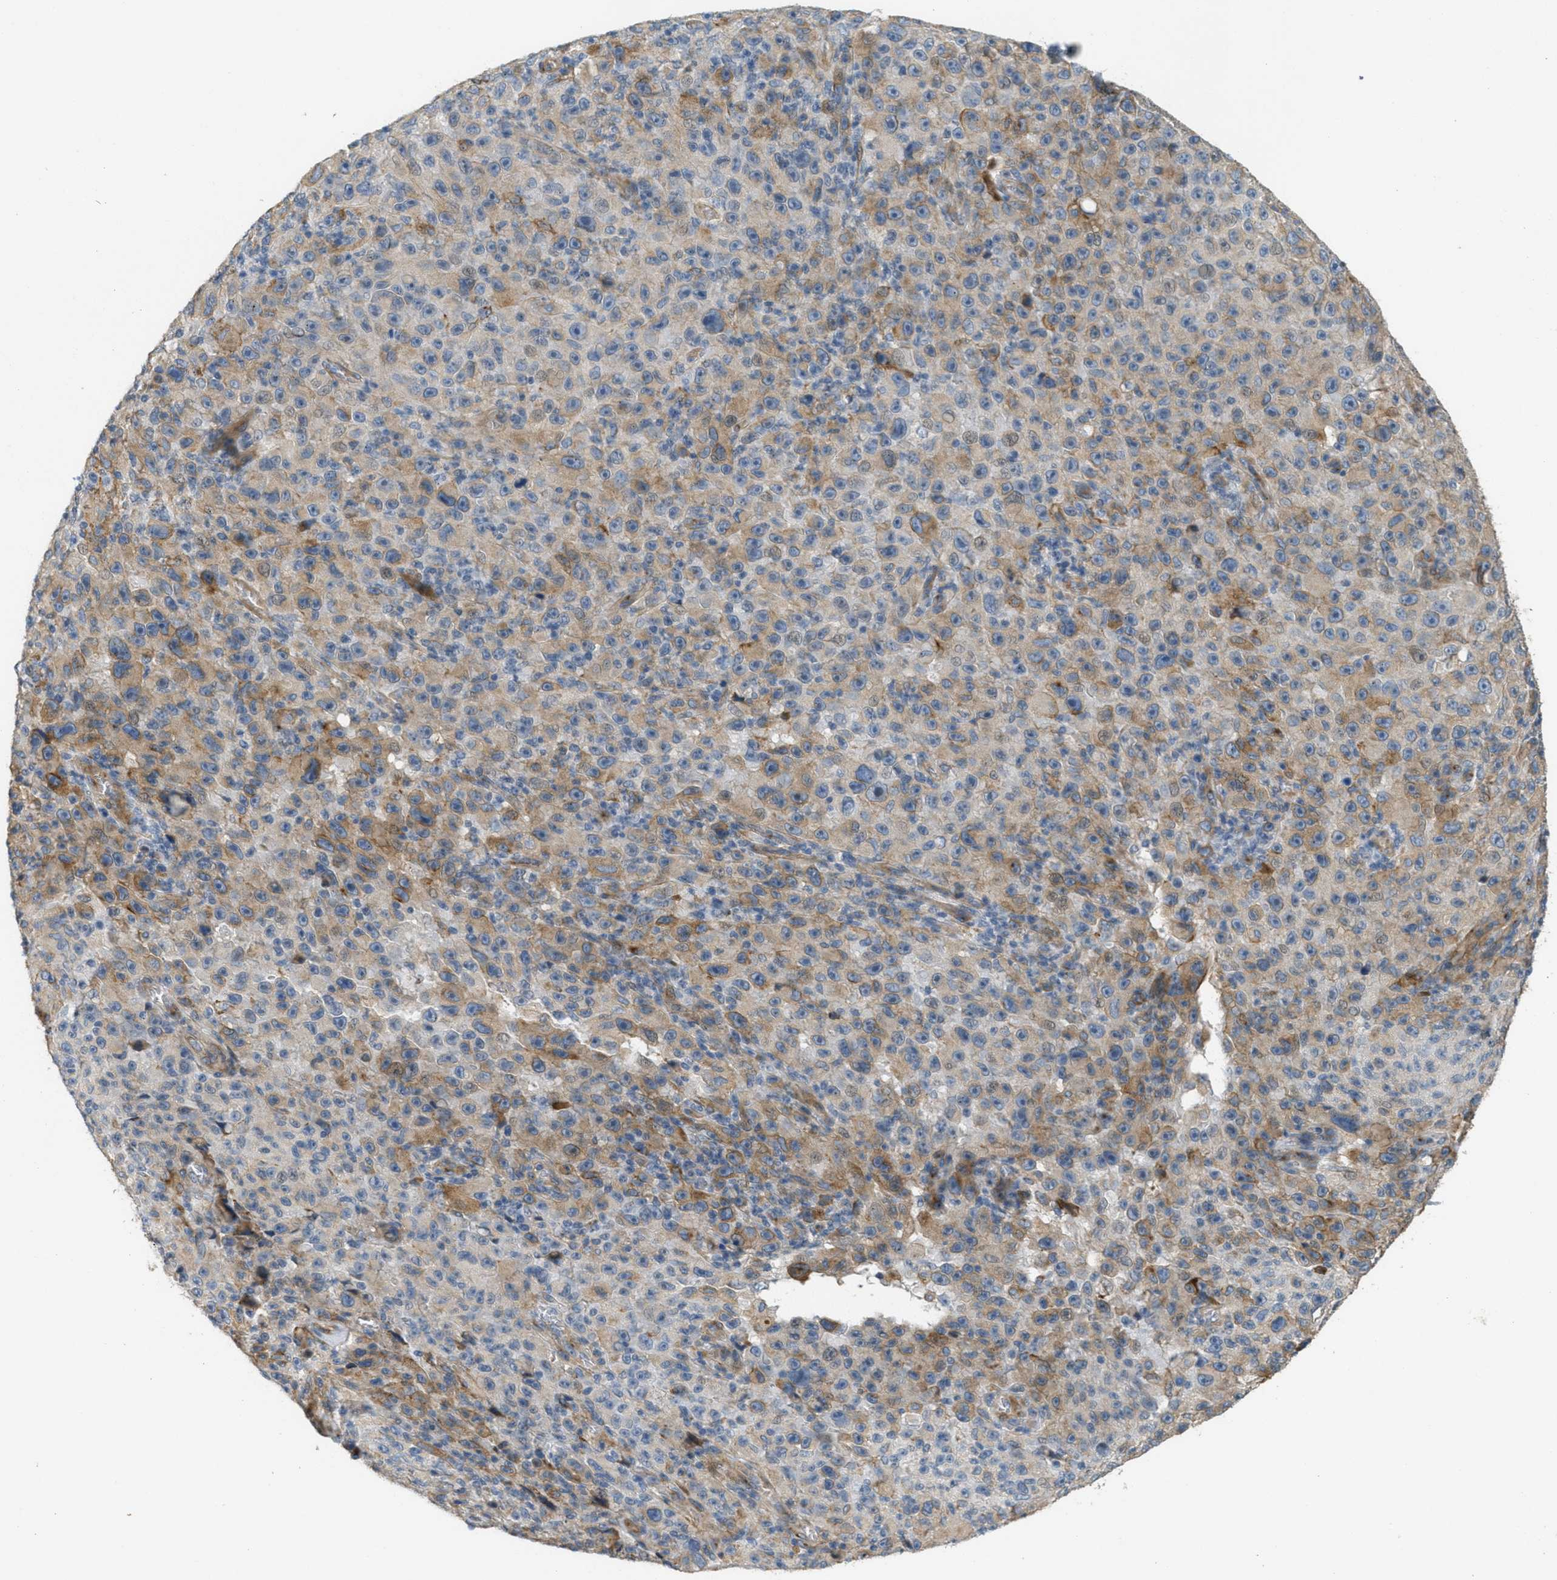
{"staining": {"intensity": "weak", "quantity": "<25%", "location": "cytoplasmic/membranous"}, "tissue": "melanoma", "cell_type": "Tumor cells", "image_type": "cancer", "snomed": [{"axis": "morphology", "description": "Malignant melanoma, NOS"}, {"axis": "topography", "description": "Skin"}], "caption": "Melanoma stained for a protein using IHC reveals no expression tumor cells.", "gene": "ADCY5", "patient": {"sex": "female", "age": 82}}